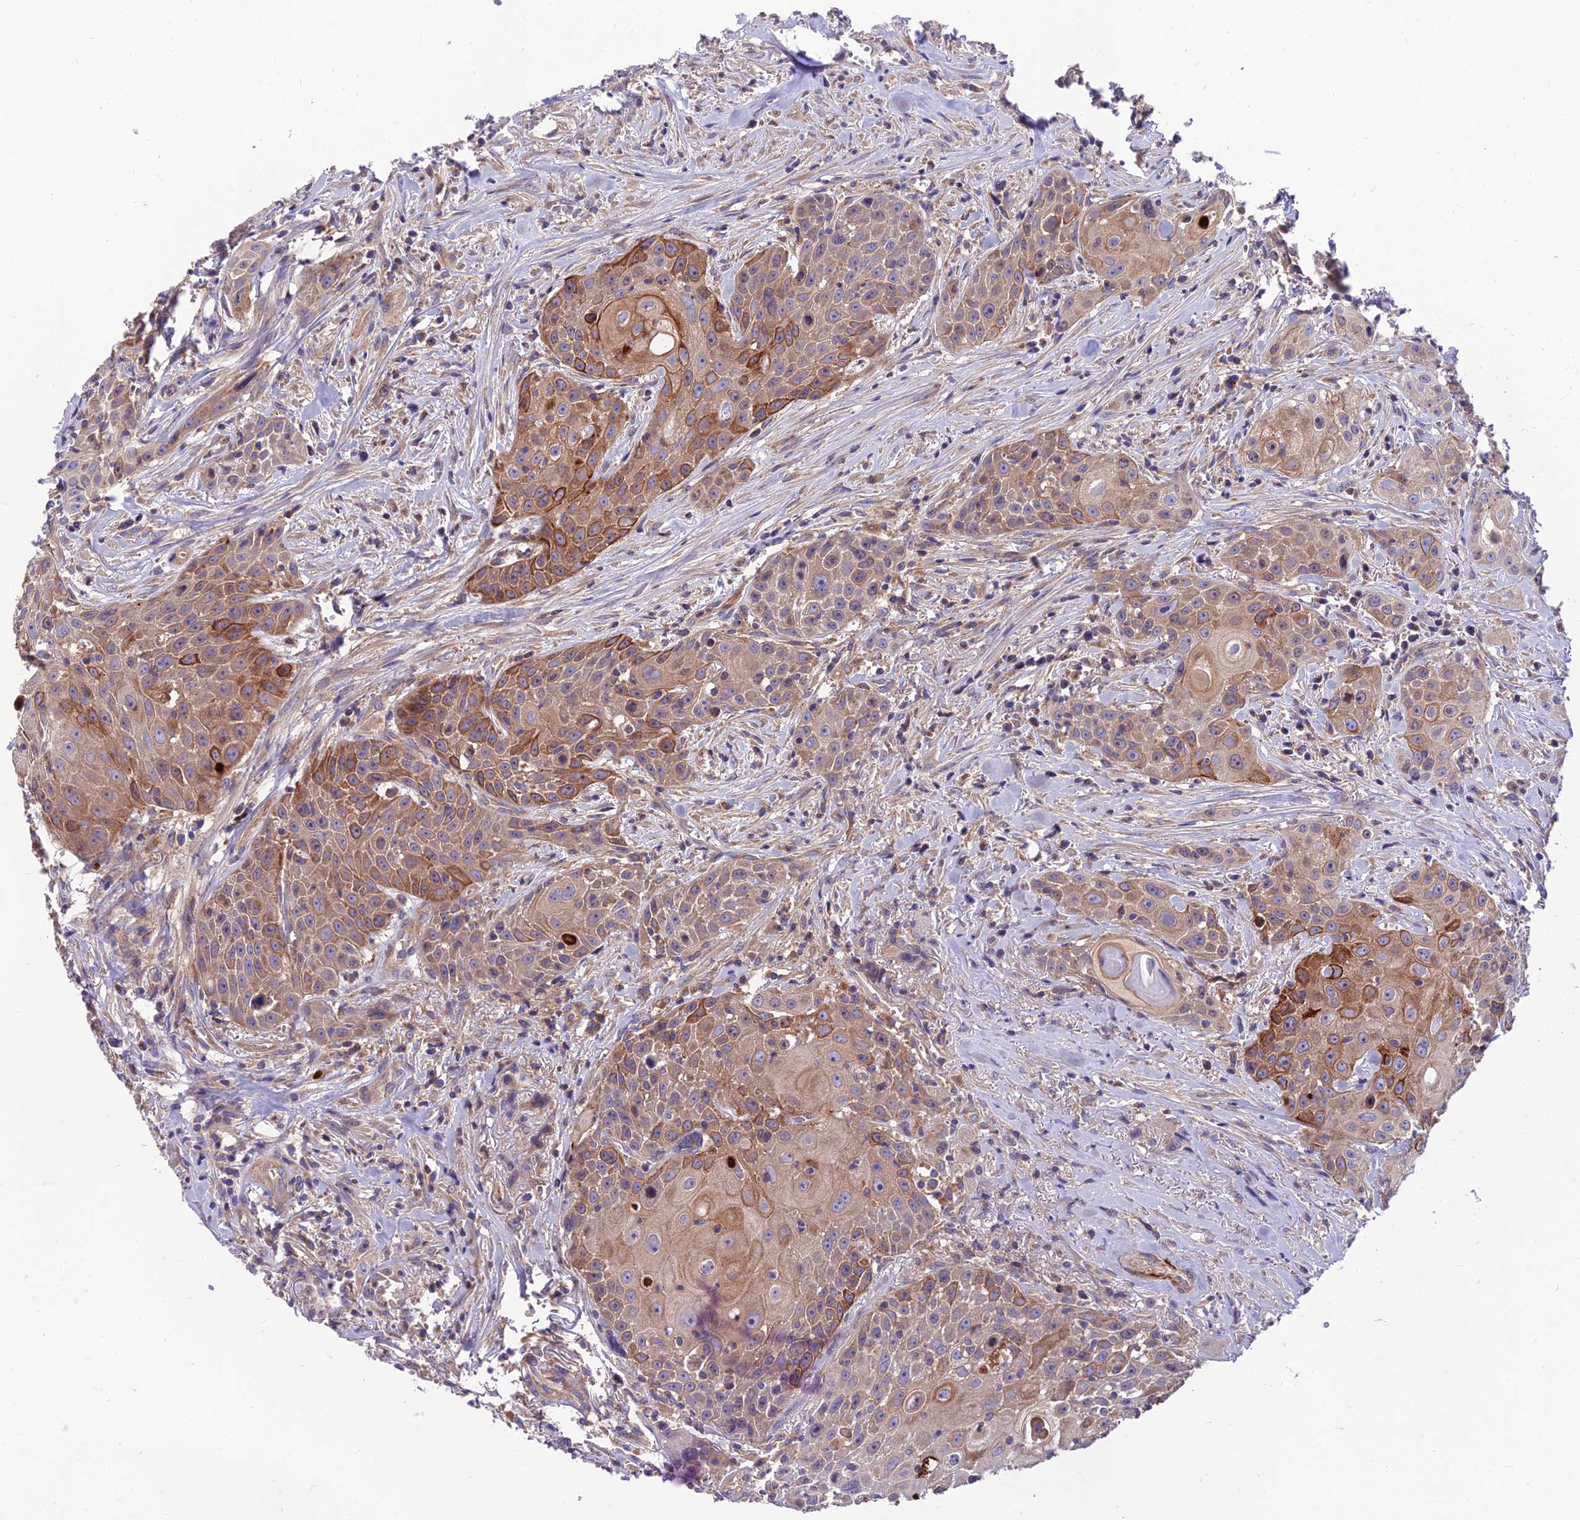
{"staining": {"intensity": "strong", "quantity": "25%-75%", "location": "cytoplasmic/membranous"}, "tissue": "head and neck cancer", "cell_type": "Tumor cells", "image_type": "cancer", "snomed": [{"axis": "morphology", "description": "Squamous cell carcinoma, NOS"}, {"axis": "topography", "description": "Oral tissue"}, {"axis": "topography", "description": "Head-Neck"}], "caption": "Head and neck squamous cell carcinoma tissue displays strong cytoplasmic/membranous staining in about 25%-75% of tumor cells", "gene": "VPS16", "patient": {"sex": "female", "age": 82}}